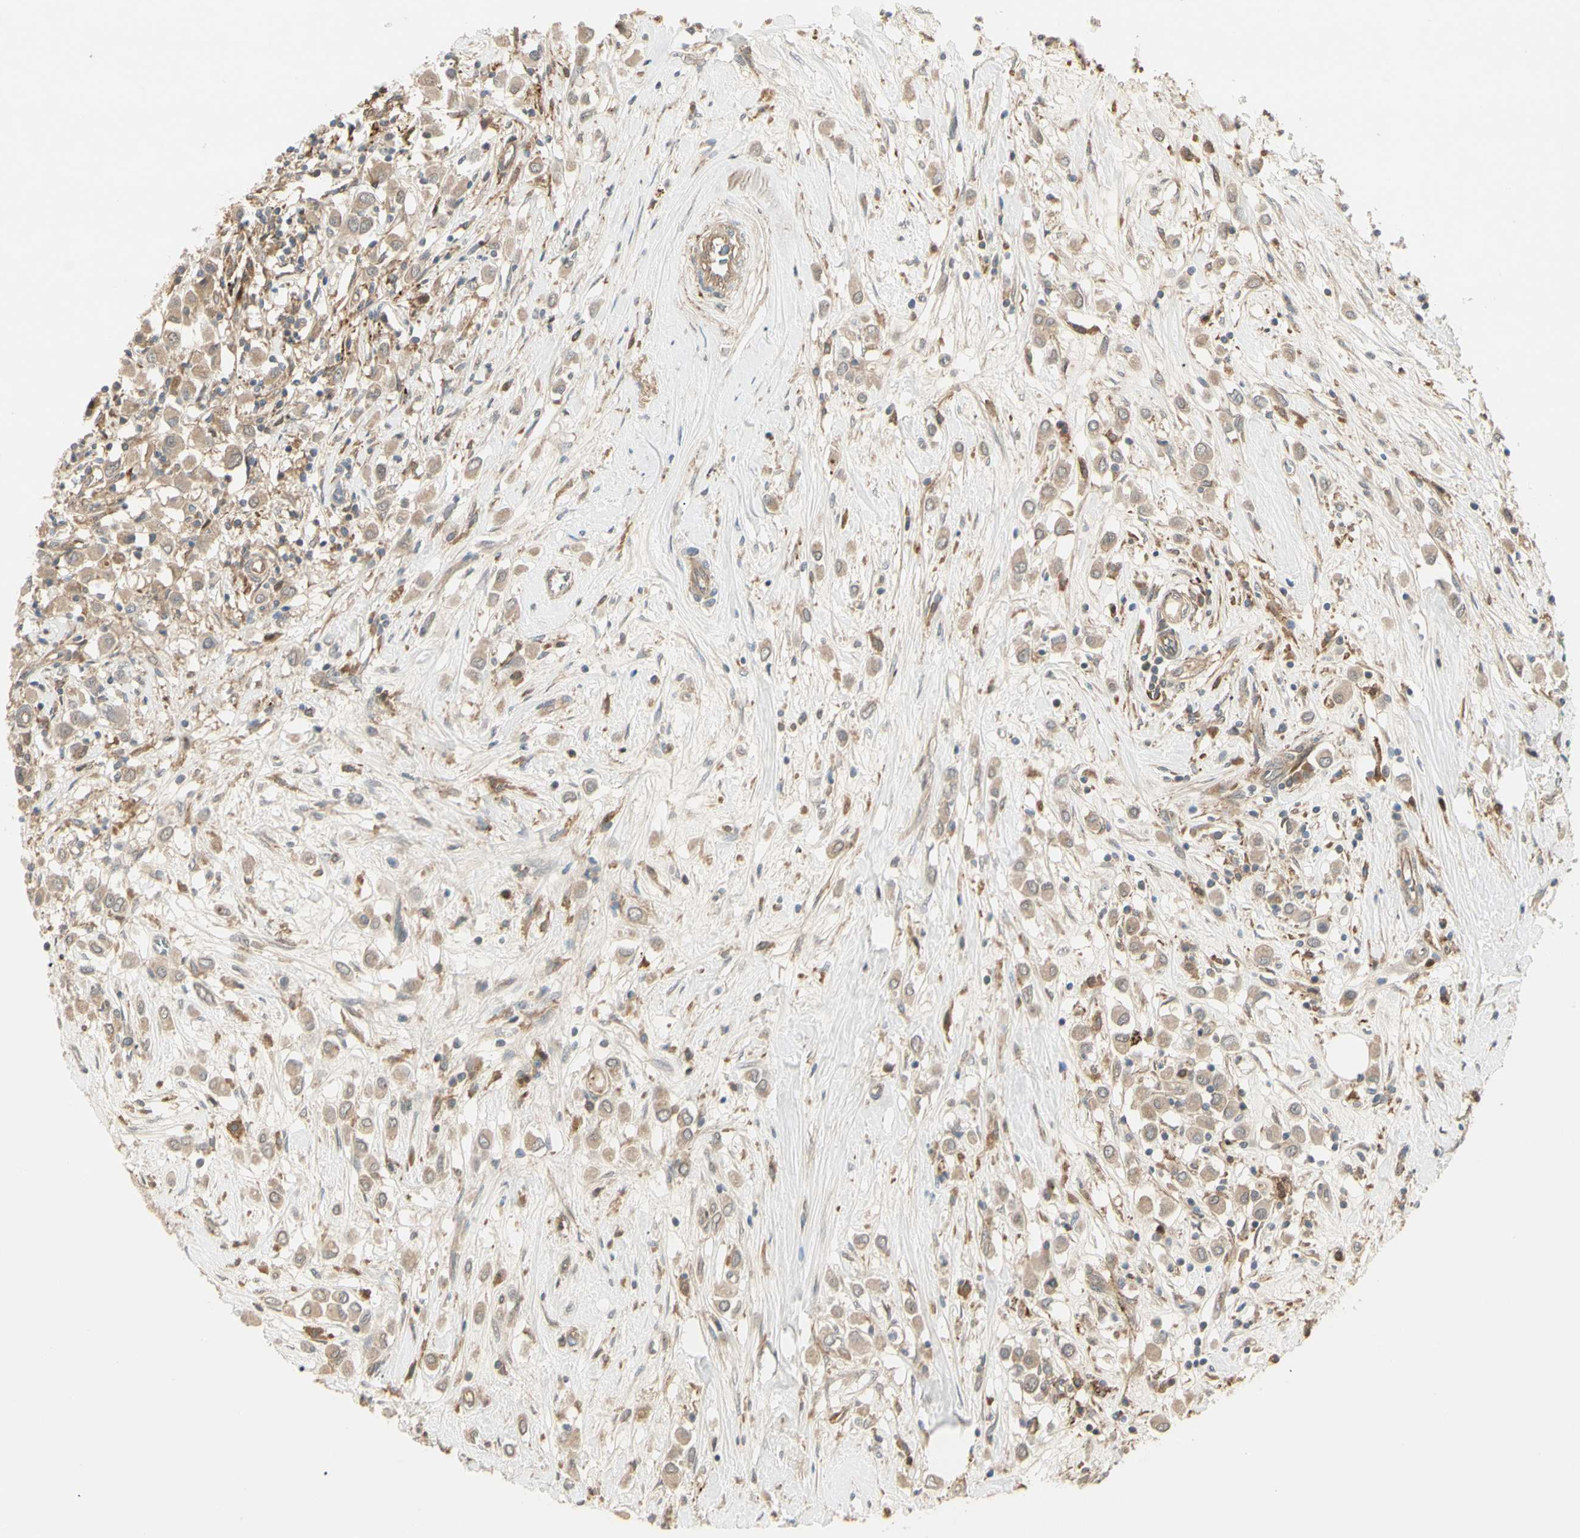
{"staining": {"intensity": "moderate", "quantity": ">75%", "location": "cytoplasmic/membranous"}, "tissue": "breast cancer", "cell_type": "Tumor cells", "image_type": "cancer", "snomed": [{"axis": "morphology", "description": "Duct carcinoma"}, {"axis": "topography", "description": "Breast"}], "caption": "Brown immunohistochemical staining in breast intraductal carcinoma reveals moderate cytoplasmic/membranous positivity in about >75% of tumor cells. (DAB (3,3'-diaminobenzidine) = brown stain, brightfield microscopy at high magnification).", "gene": "F2R", "patient": {"sex": "female", "age": 61}}